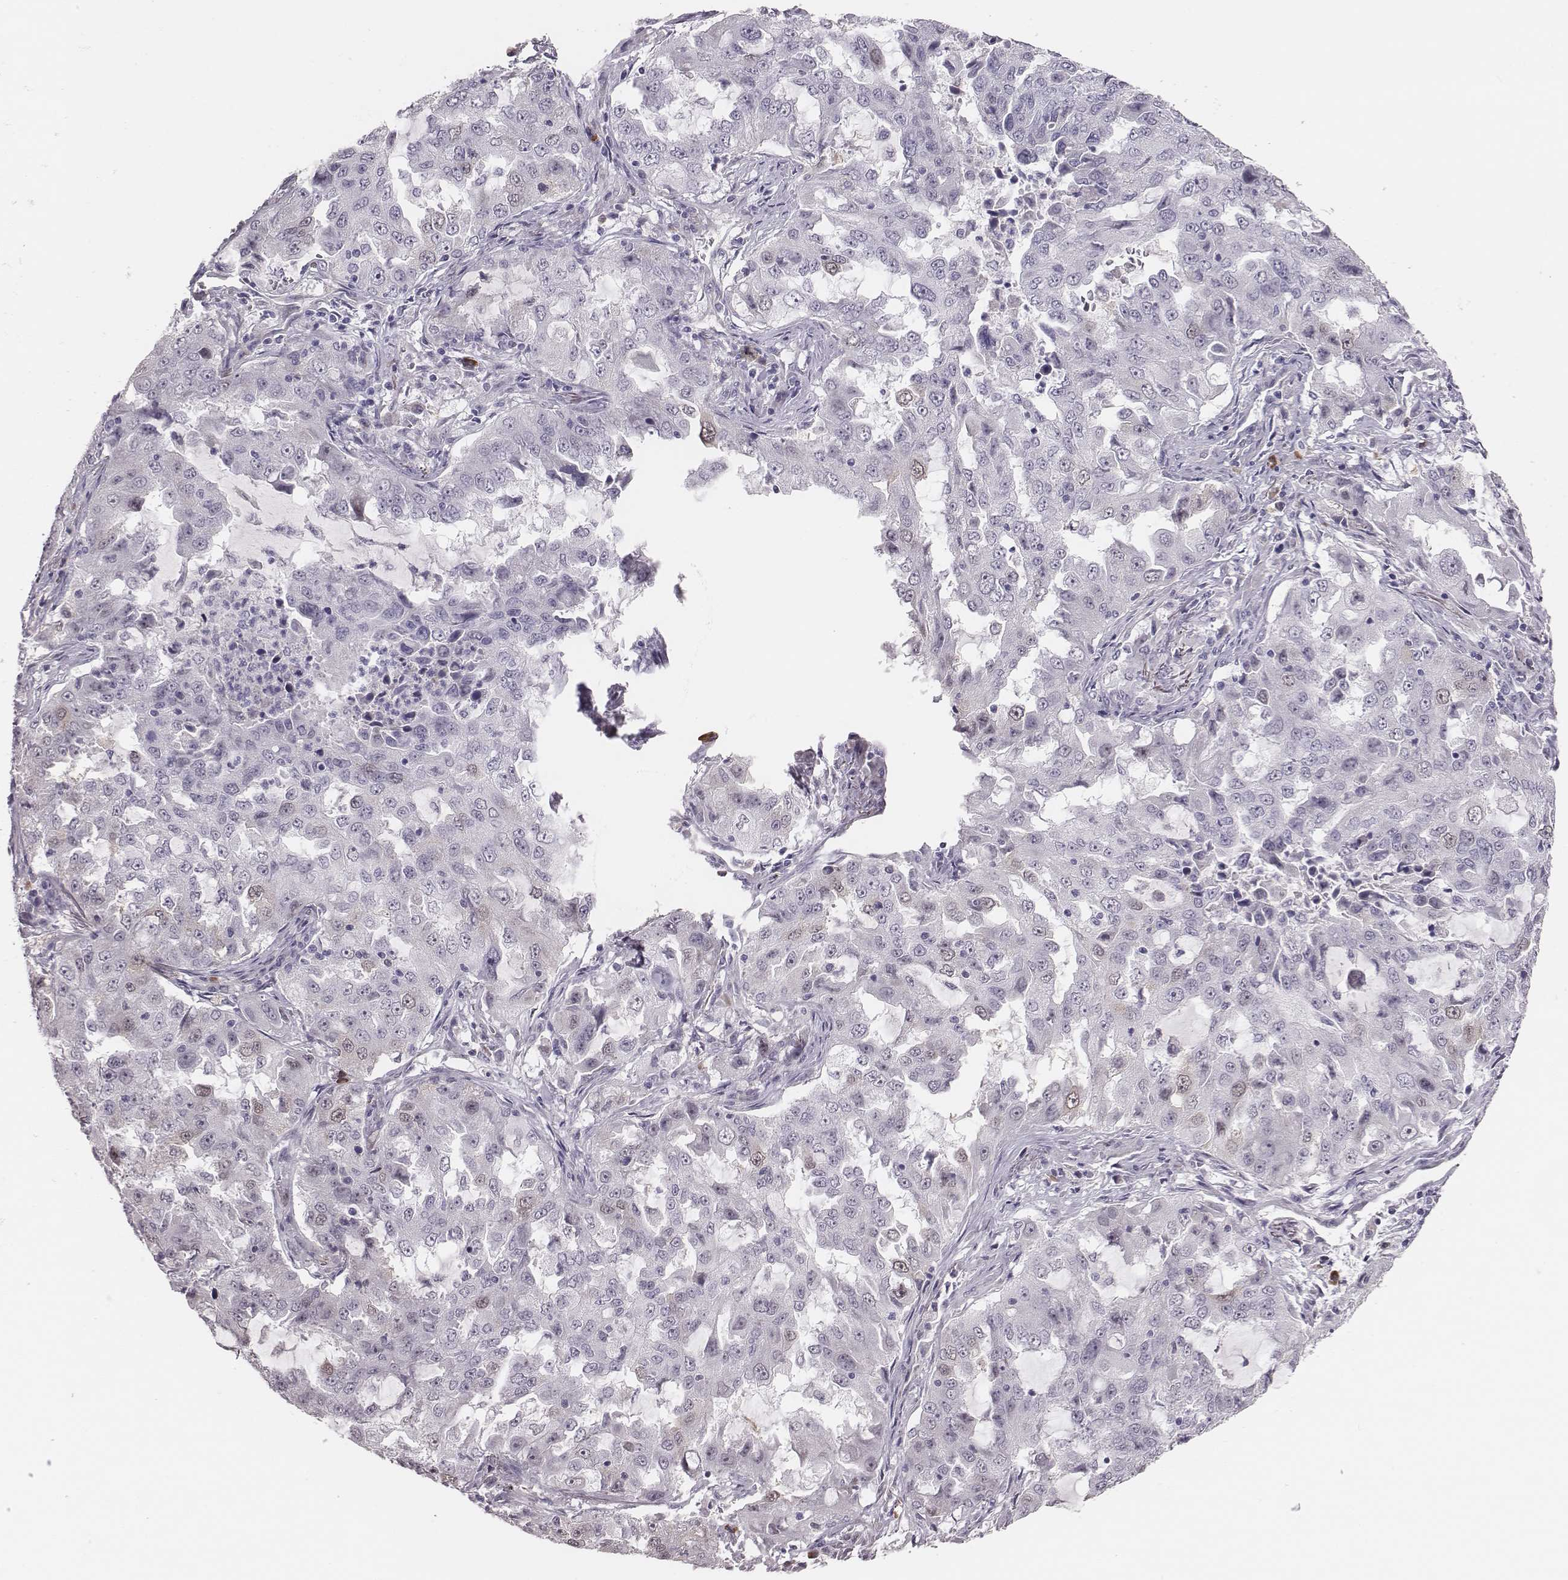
{"staining": {"intensity": "negative", "quantity": "none", "location": "none"}, "tissue": "lung cancer", "cell_type": "Tumor cells", "image_type": "cancer", "snomed": [{"axis": "morphology", "description": "Adenocarcinoma, NOS"}, {"axis": "topography", "description": "Lung"}], "caption": "This is a photomicrograph of IHC staining of adenocarcinoma (lung), which shows no positivity in tumor cells.", "gene": "PBK", "patient": {"sex": "female", "age": 61}}